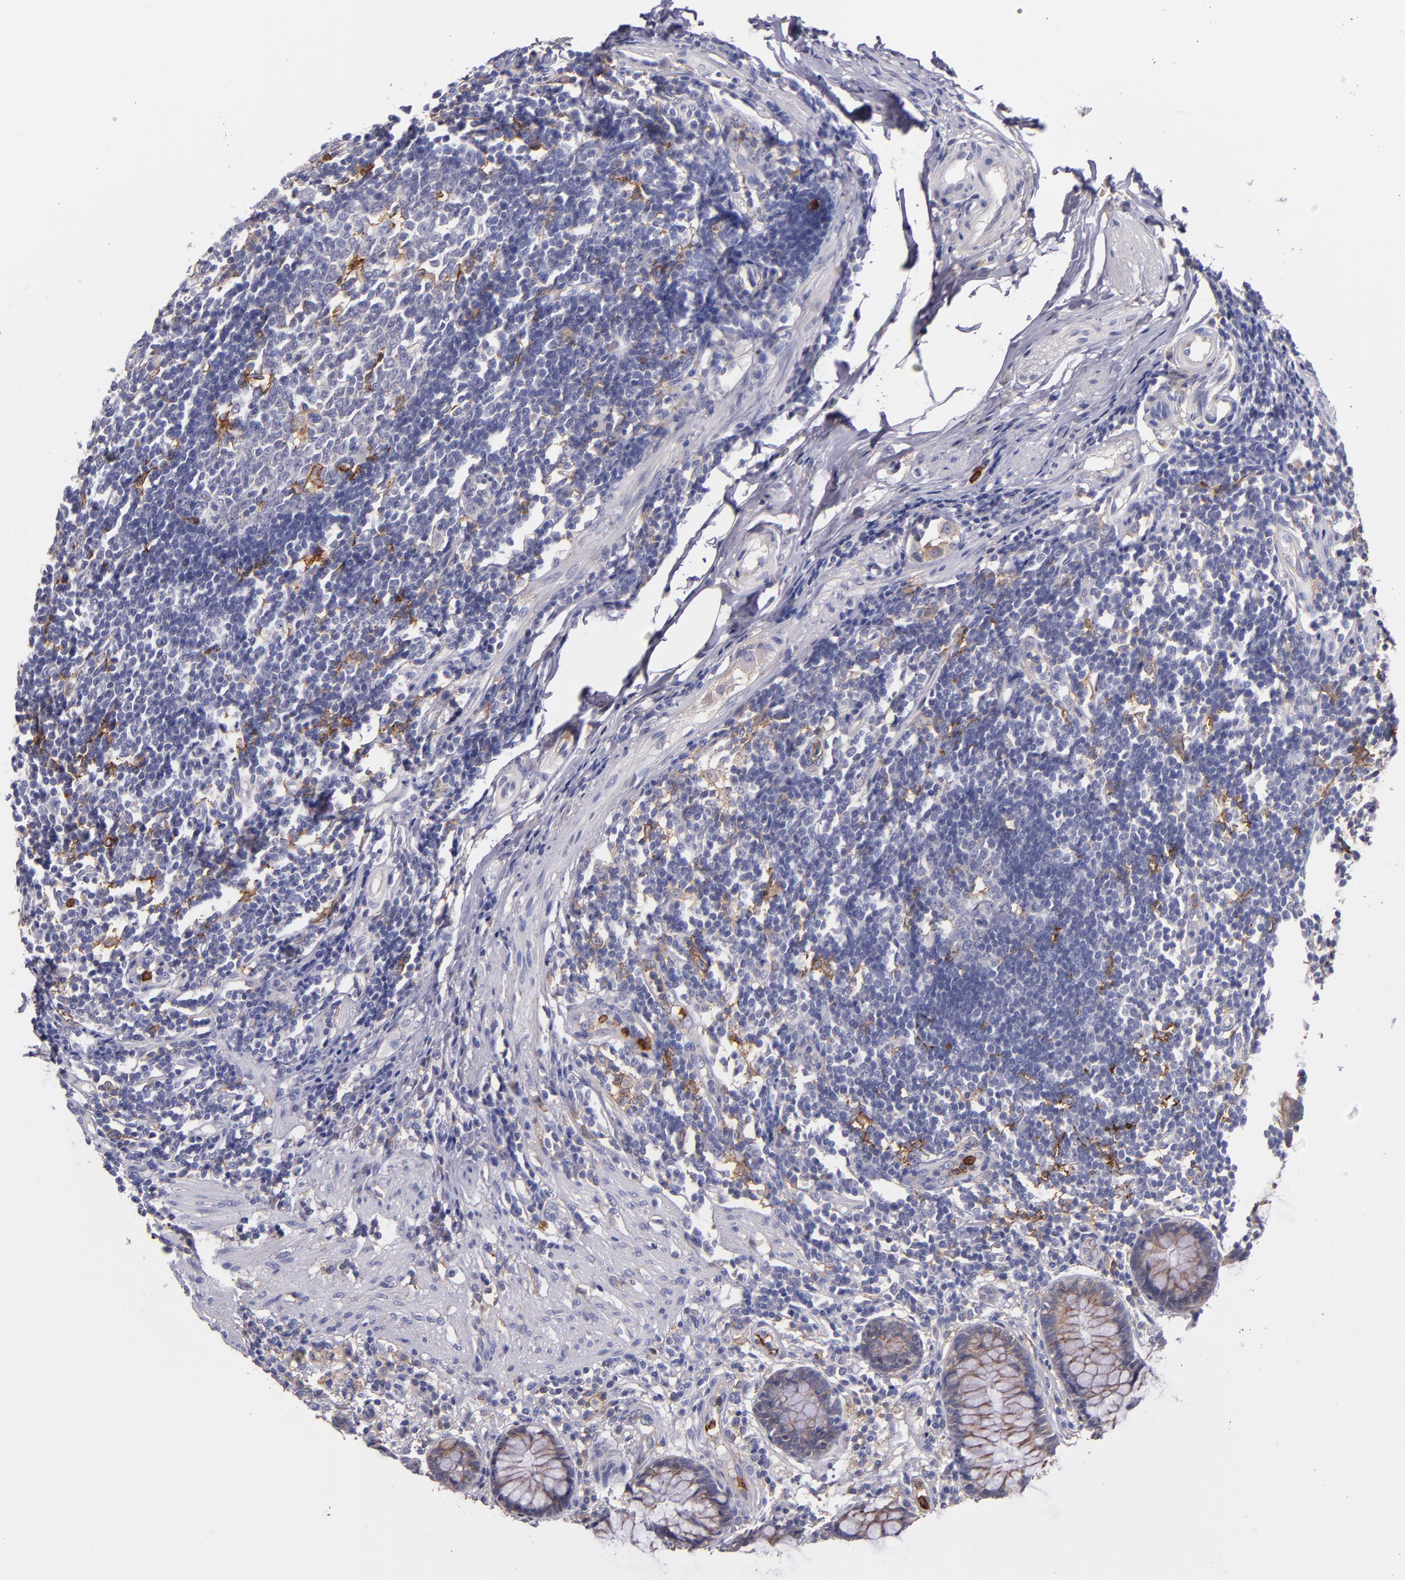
{"staining": {"intensity": "moderate", "quantity": "25%-75%", "location": "cytoplasmic/membranous"}, "tissue": "rectum", "cell_type": "Glandular cells", "image_type": "normal", "snomed": [{"axis": "morphology", "description": "Normal tissue, NOS"}, {"axis": "topography", "description": "Rectum"}], "caption": "A photomicrograph showing moderate cytoplasmic/membranous staining in approximately 25%-75% of glandular cells in benign rectum, as visualized by brown immunohistochemical staining.", "gene": "C5AR1", "patient": {"sex": "female", "age": 66}}